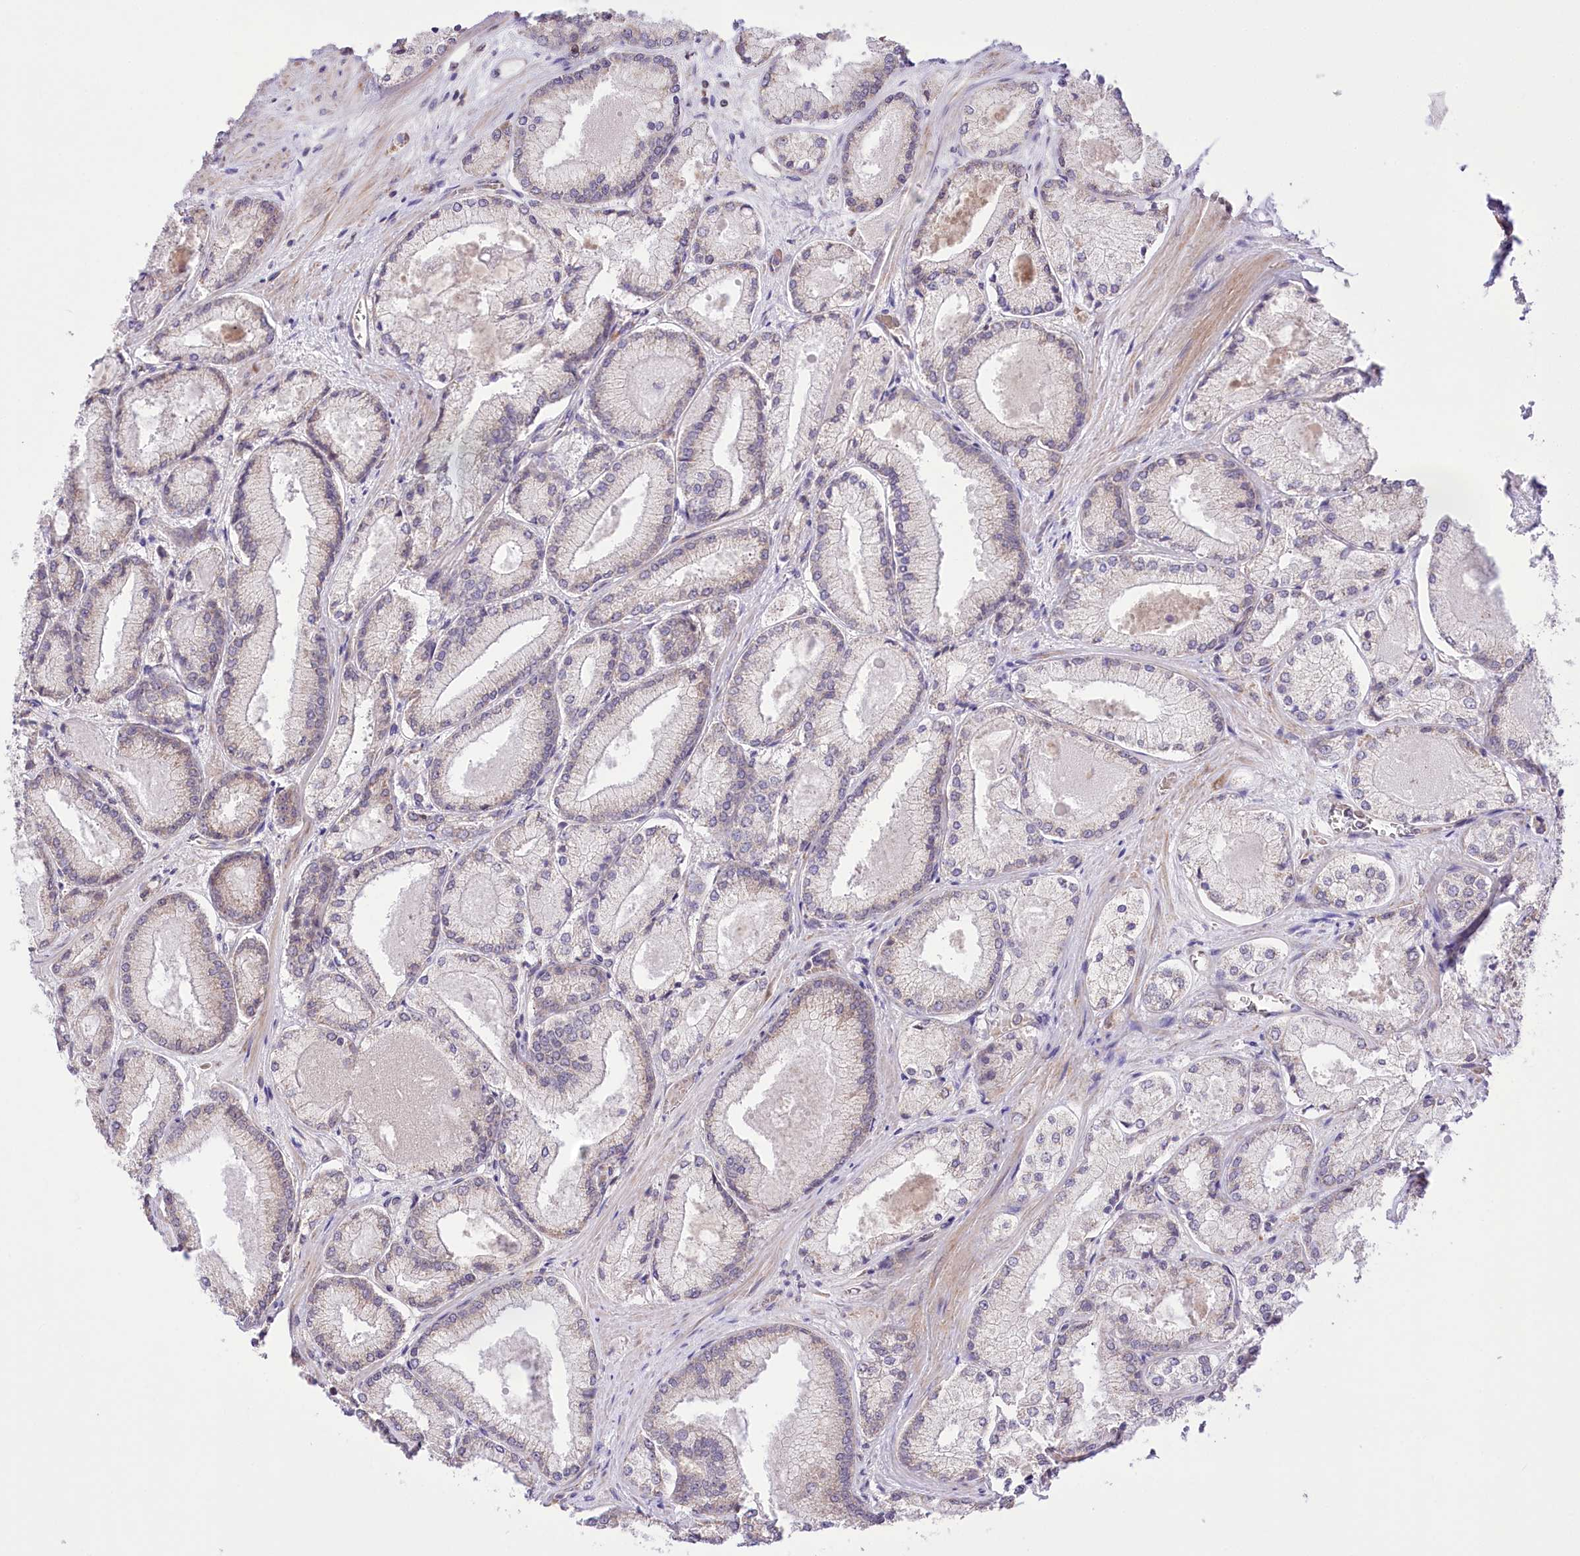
{"staining": {"intensity": "negative", "quantity": "none", "location": "none"}, "tissue": "prostate cancer", "cell_type": "Tumor cells", "image_type": "cancer", "snomed": [{"axis": "morphology", "description": "Adenocarcinoma, Low grade"}, {"axis": "topography", "description": "Prostate"}], "caption": "Histopathology image shows no significant protein expression in tumor cells of prostate adenocarcinoma (low-grade). (DAB immunohistochemistry (IHC) visualized using brightfield microscopy, high magnification).", "gene": "ZMAT2", "patient": {"sex": "male", "age": 74}}